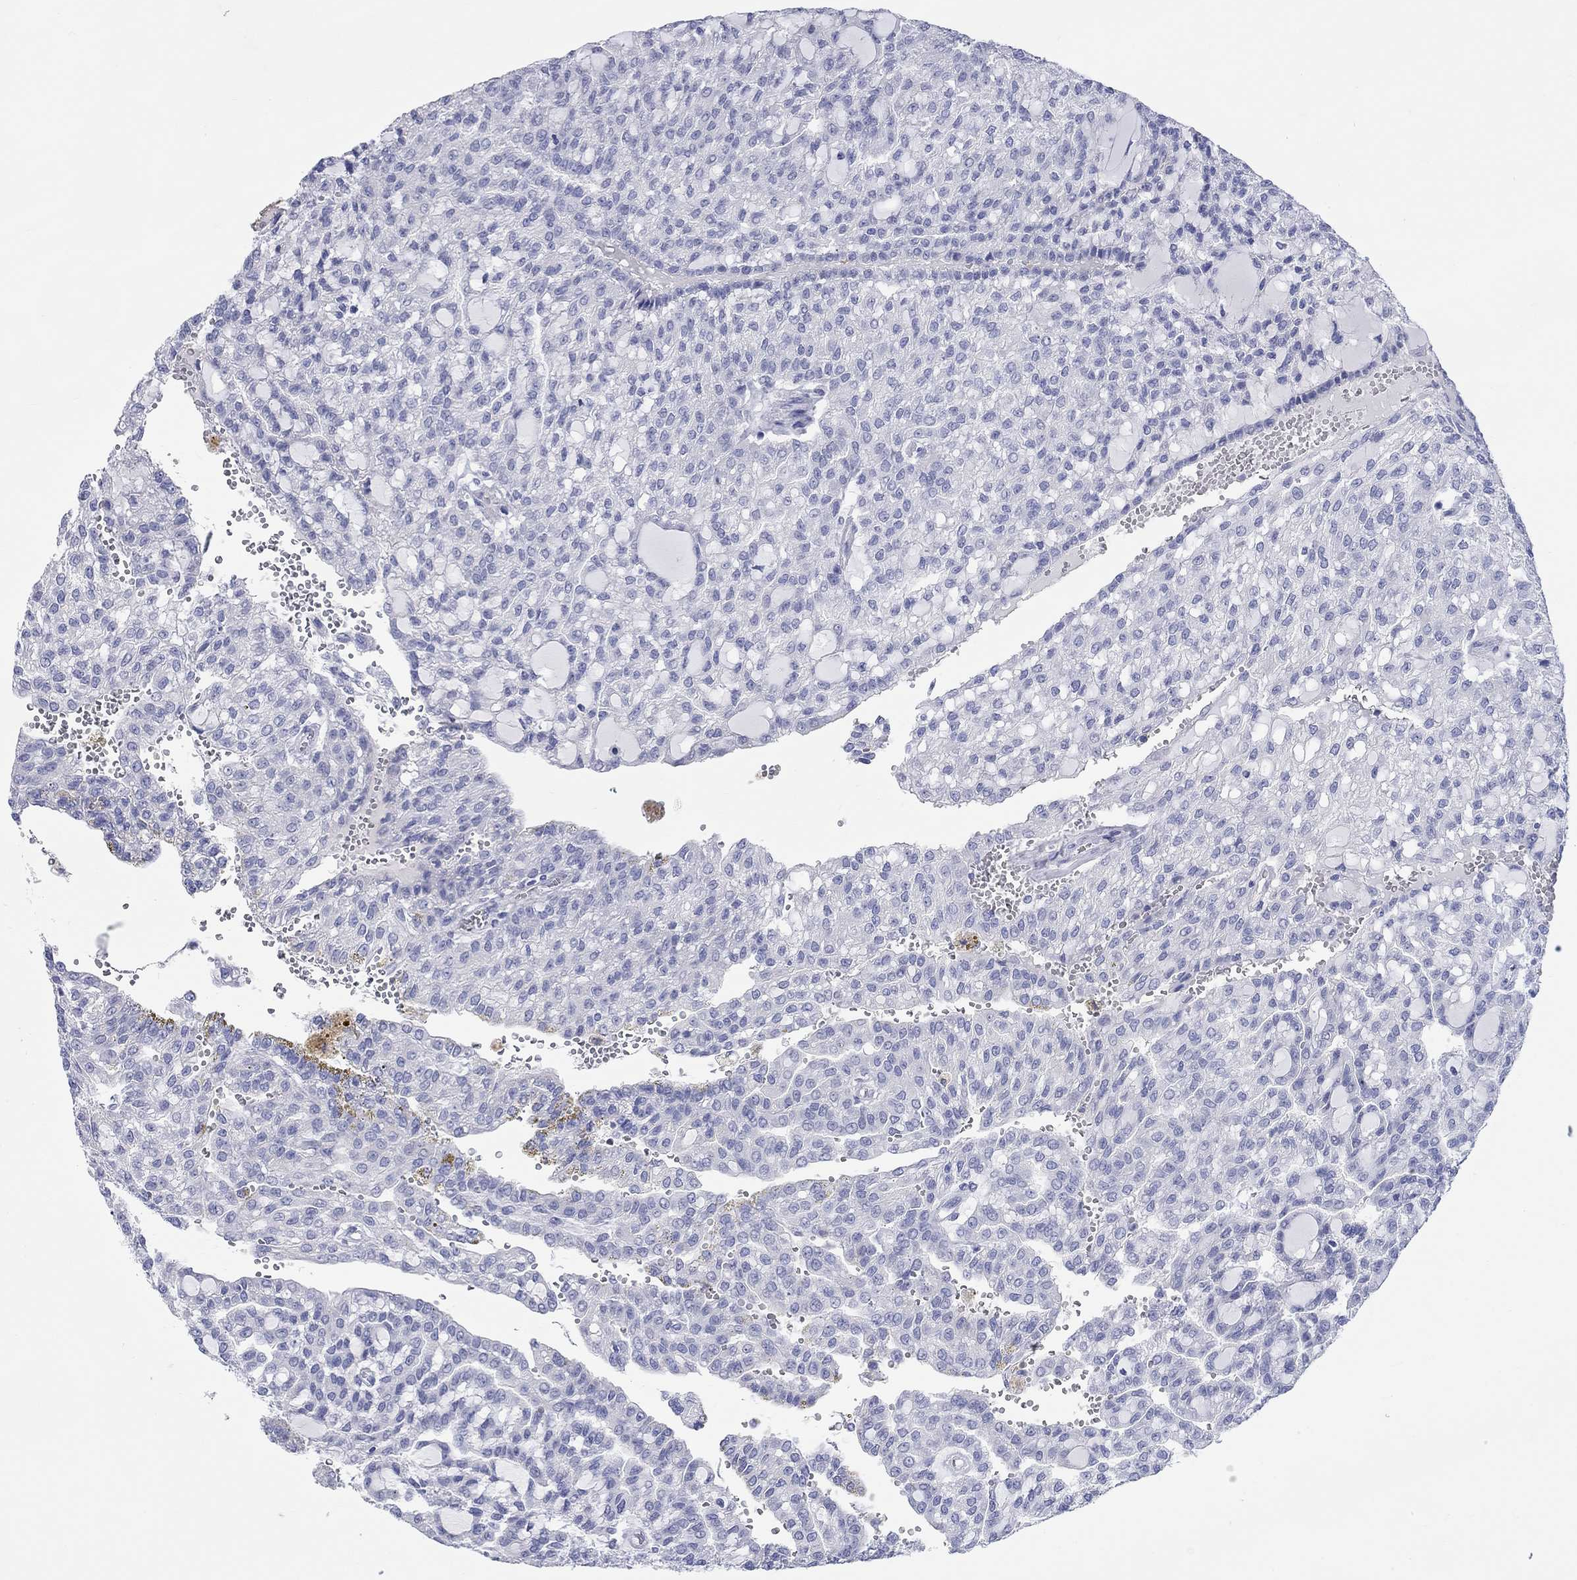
{"staining": {"intensity": "moderate", "quantity": "<25%", "location": "cytoplasmic/membranous"}, "tissue": "renal cancer", "cell_type": "Tumor cells", "image_type": "cancer", "snomed": [{"axis": "morphology", "description": "Adenocarcinoma, NOS"}, {"axis": "topography", "description": "Kidney"}], "caption": "An image of renal cancer (adenocarcinoma) stained for a protein displays moderate cytoplasmic/membranous brown staining in tumor cells. The protein of interest is shown in brown color, while the nuclei are stained blue.", "gene": "SPATA9", "patient": {"sex": "male", "age": 63}}